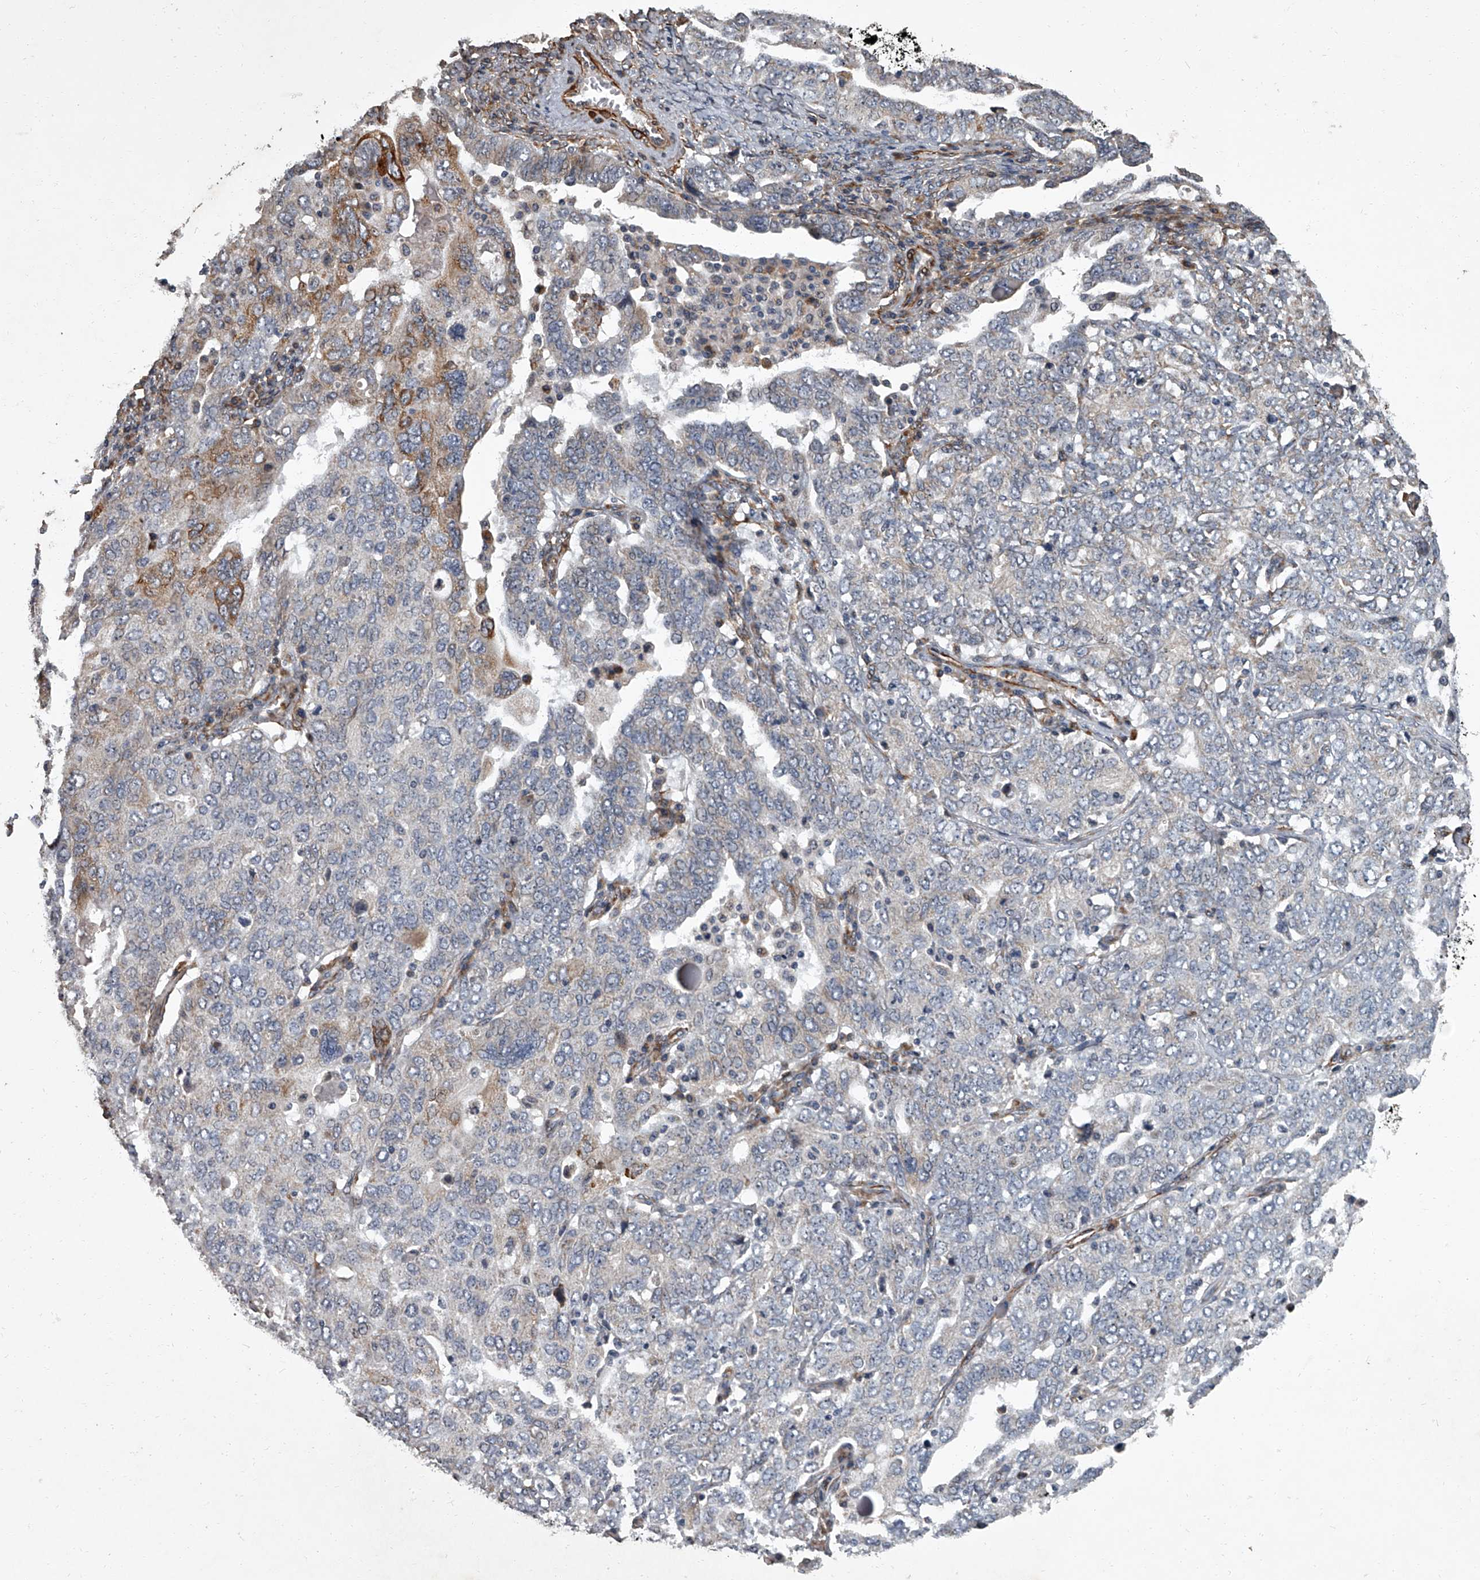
{"staining": {"intensity": "moderate", "quantity": "<25%", "location": "cytoplasmic/membranous"}, "tissue": "ovarian cancer", "cell_type": "Tumor cells", "image_type": "cancer", "snomed": [{"axis": "morphology", "description": "Carcinoma, endometroid"}, {"axis": "topography", "description": "Ovary"}], "caption": "DAB (3,3'-diaminobenzidine) immunohistochemical staining of ovarian endometroid carcinoma reveals moderate cytoplasmic/membranous protein expression in approximately <25% of tumor cells.", "gene": "SIRT4", "patient": {"sex": "female", "age": 62}}